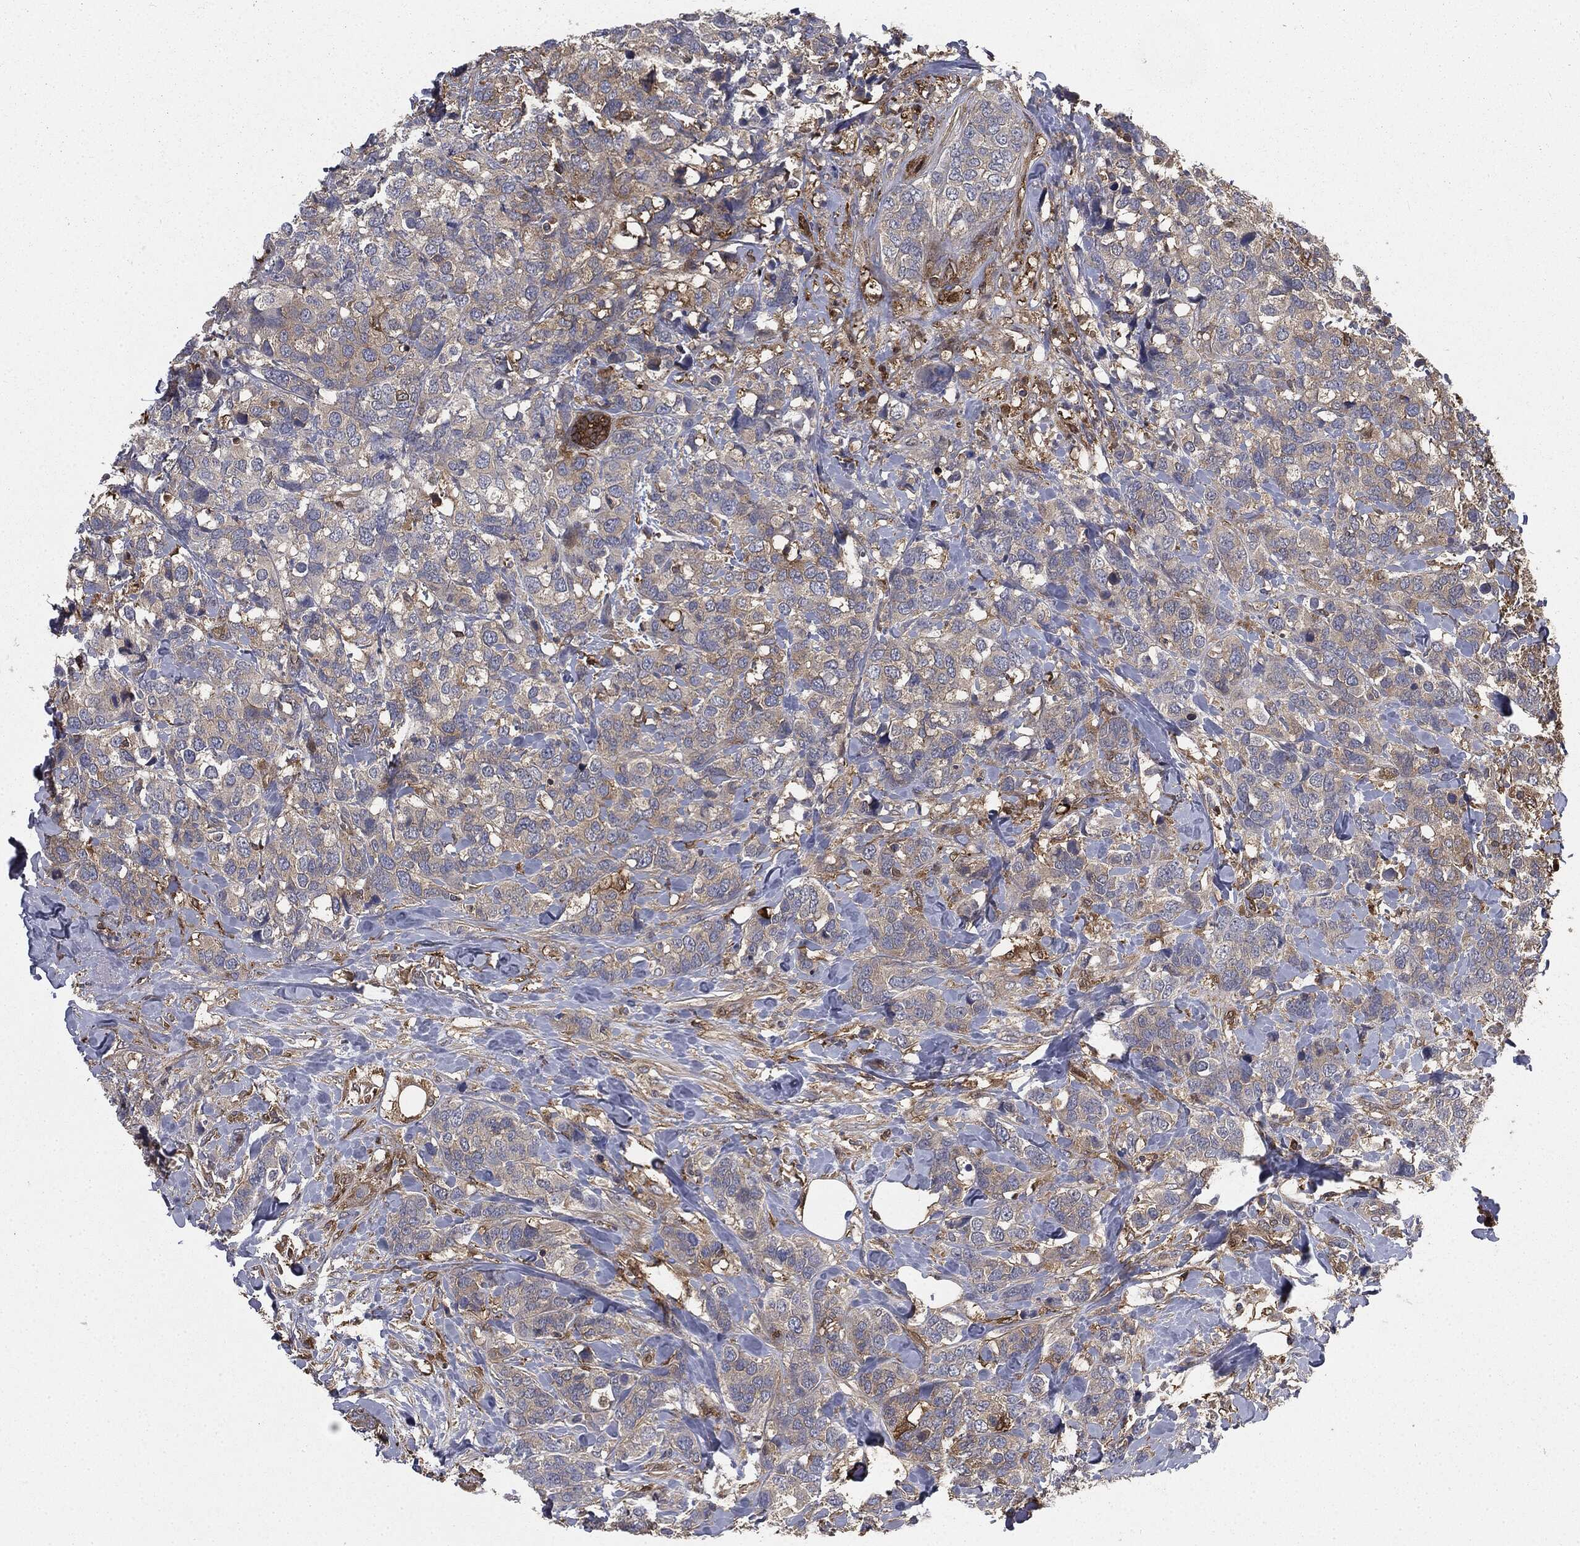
{"staining": {"intensity": "weak", "quantity": "<25%", "location": "cytoplasmic/membranous"}, "tissue": "breast cancer", "cell_type": "Tumor cells", "image_type": "cancer", "snomed": [{"axis": "morphology", "description": "Lobular carcinoma"}, {"axis": "topography", "description": "Breast"}], "caption": "High power microscopy photomicrograph of an IHC image of breast lobular carcinoma, revealing no significant staining in tumor cells.", "gene": "GNB5", "patient": {"sex": "female", "age": 59}}